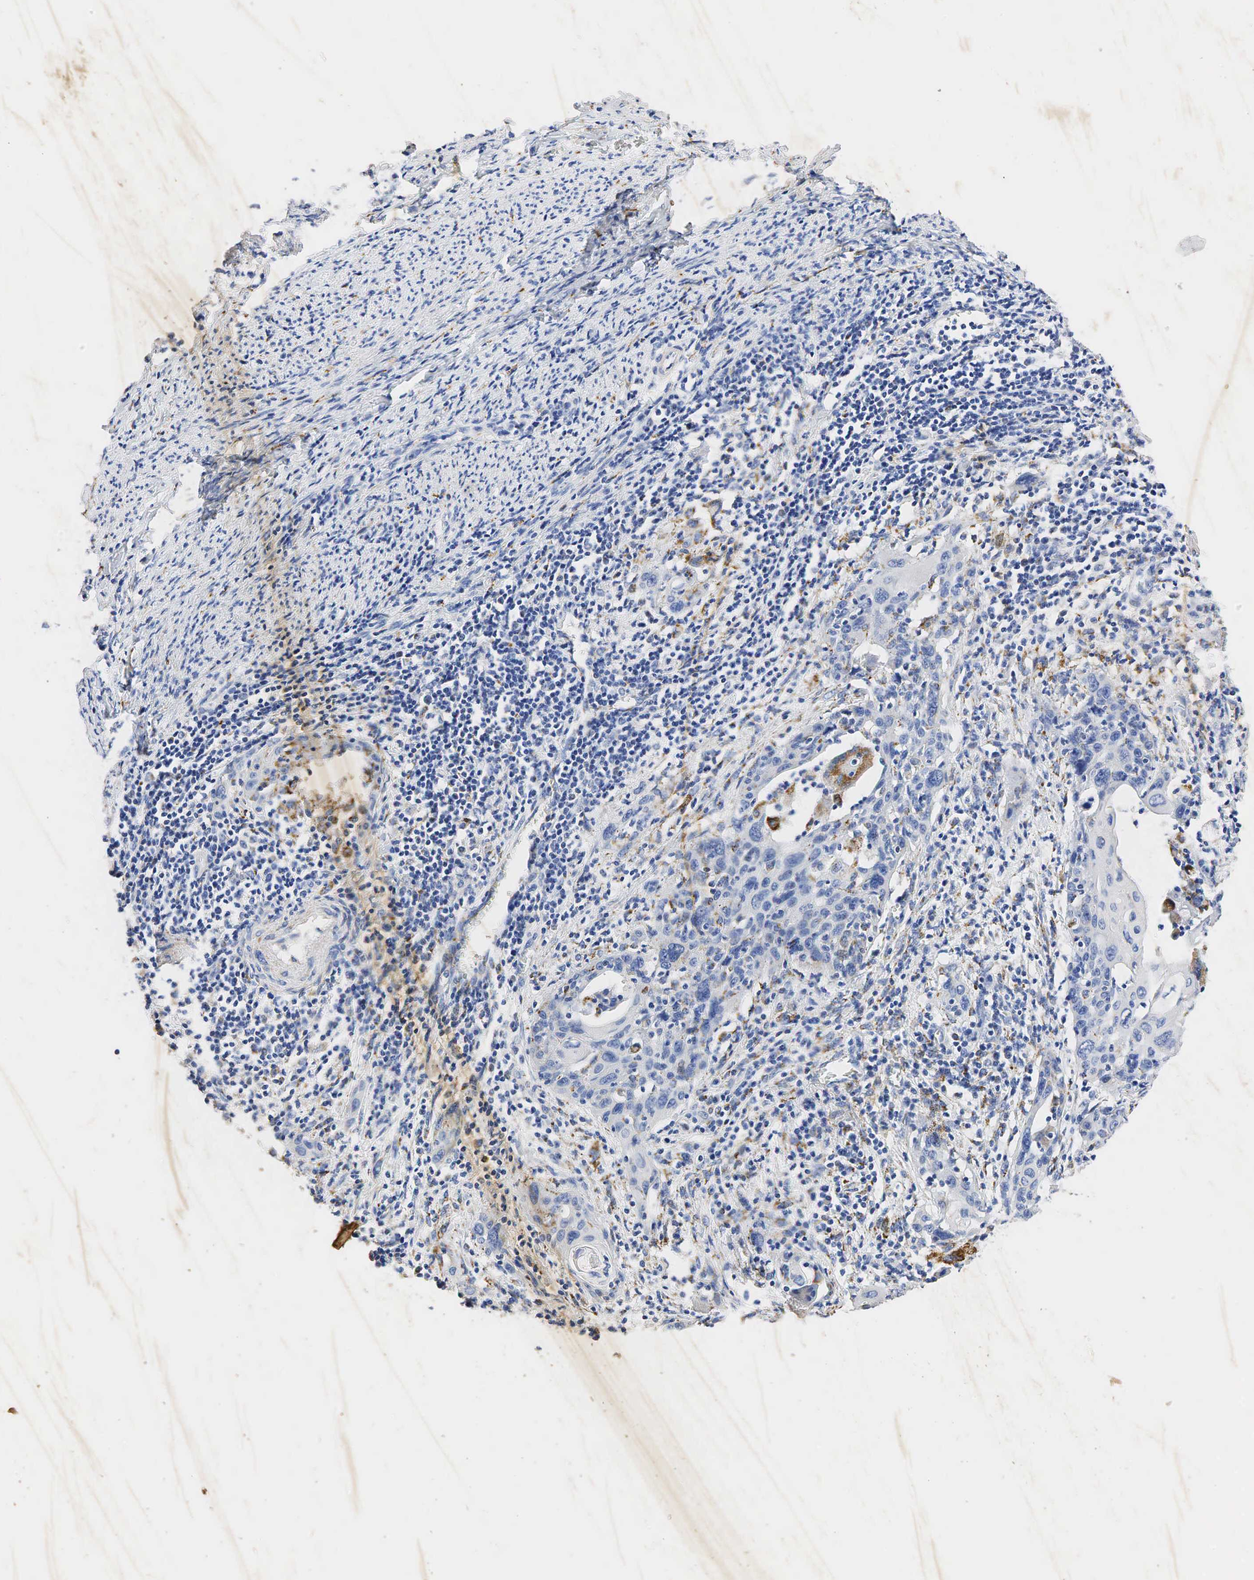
{"staining": {"intensity": "weak", "quantity": "25%-75%", "location": "cytoplasmic/membranous,nuclear"}, "tissue": "cervical cancer", "cell_type": "Tumor cells", "image_type": "cancer", "snomed": [{"axis": "morphology", "description": "Squamous cell carcinoma, NOS"}, {"axis": "topography", "description": "Cervix"}], "caption": "Immunohistochemical staining of cervical squamous cell carcinoma exhibits weak cytoplasmic/membranous and nuclear protein staining in approximately 25%-75% of tumor cells.", "gene": "SYP", "patient": {"sex": "female", "age": 54}}